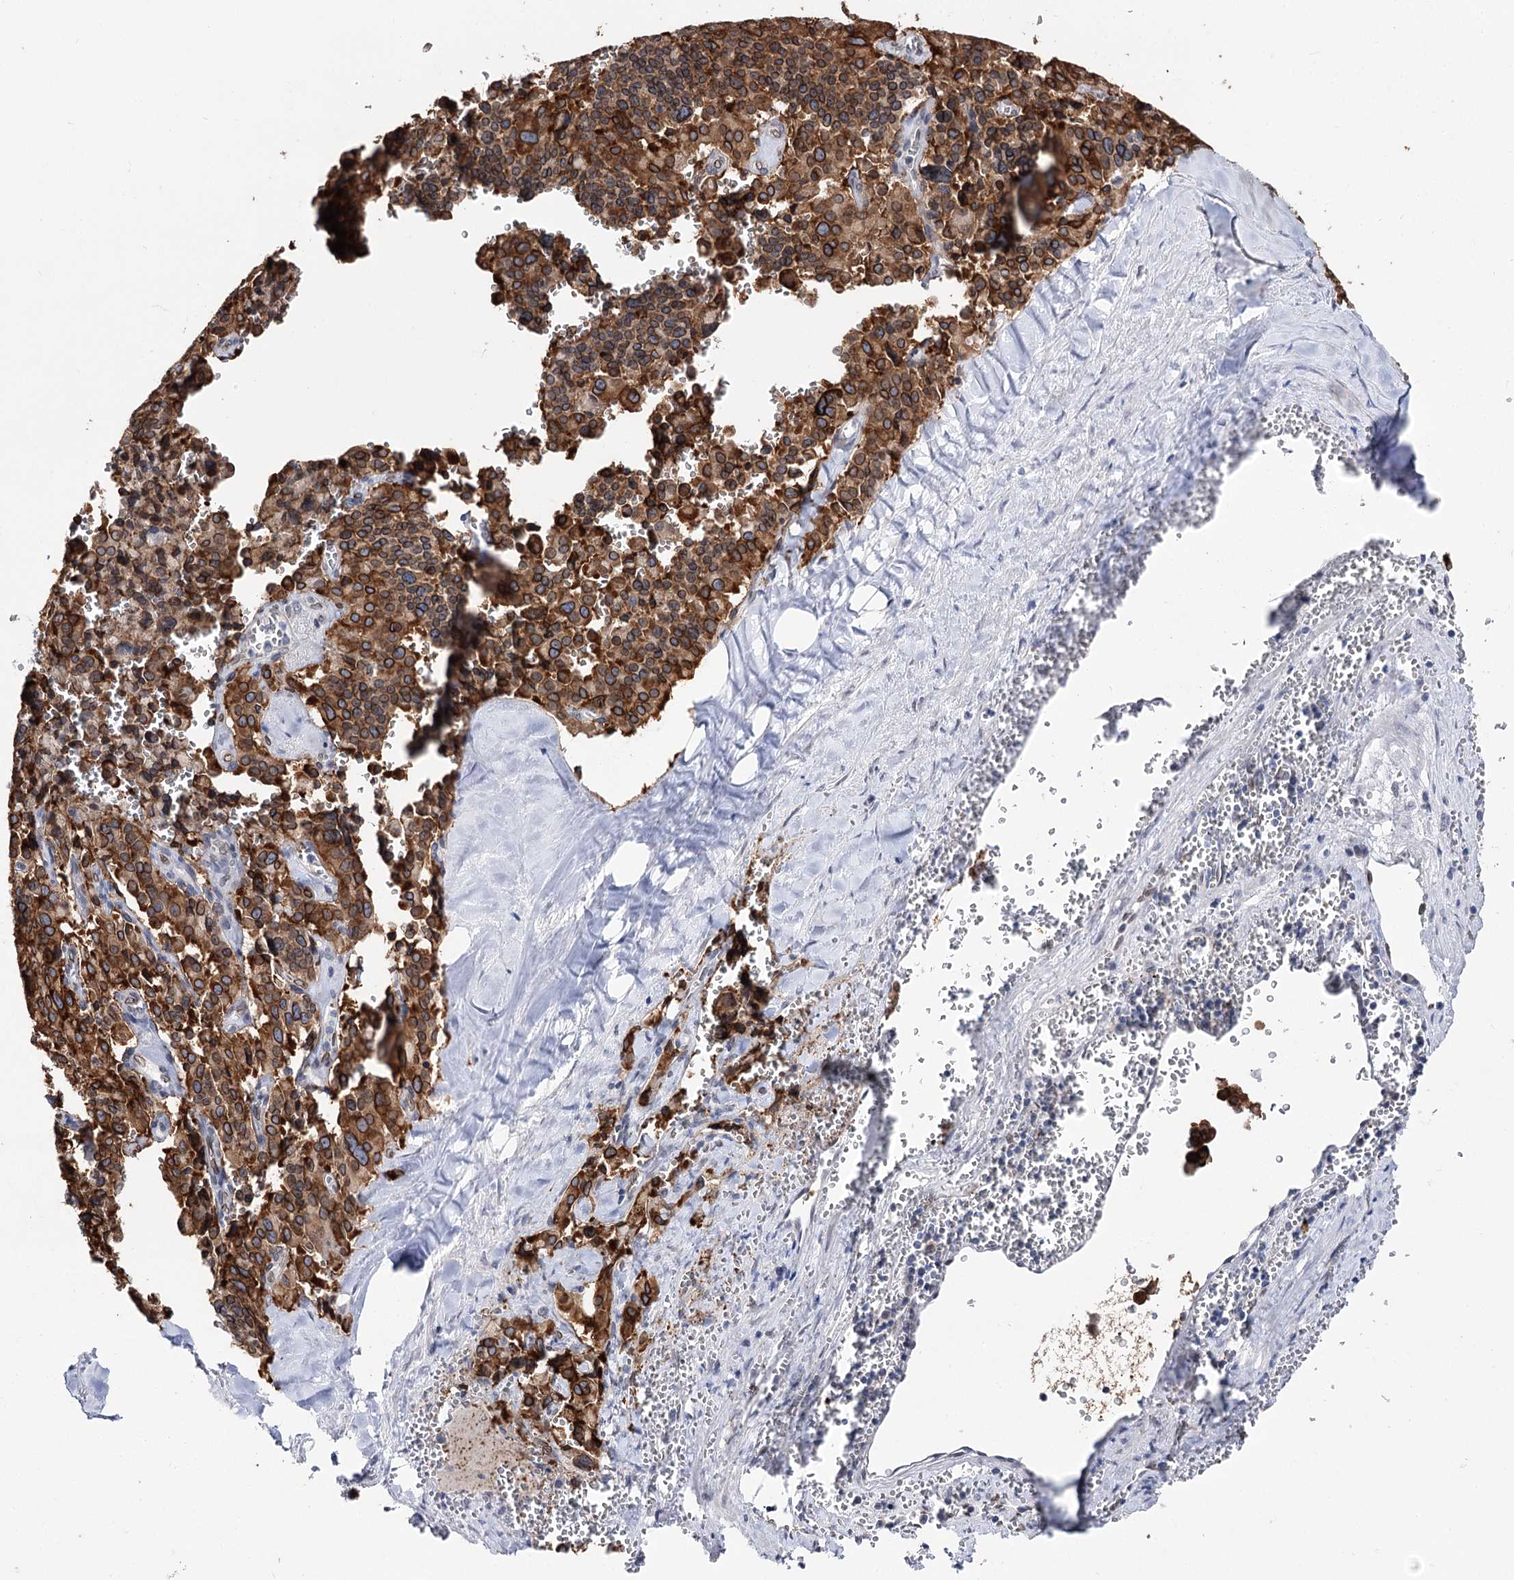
{"staining": {"intensity": "strong", "quantity": ">75%", "location": "cytoplasmic/membranous,nuclear"}, "tissue": "pancreatic cancer", "cell_type": "Tumor cells", "image_type": "cancer", "snomed": [{"axis": "morphology", "description": "Adenocarcinoma, NOS"}, {"axis": "topography", "description": "Pancreas"}], "caption": "Immunohistochemical staining of adenocarcinoma (pancreatic) demonstrates strong cytoplasmic/membranous and nuclear protein expression in approximately >75% of tumor cells. Nuclei are stained in blue.", "gene": "TMEM201", "patient": {"sex": "male", "age": 65}}